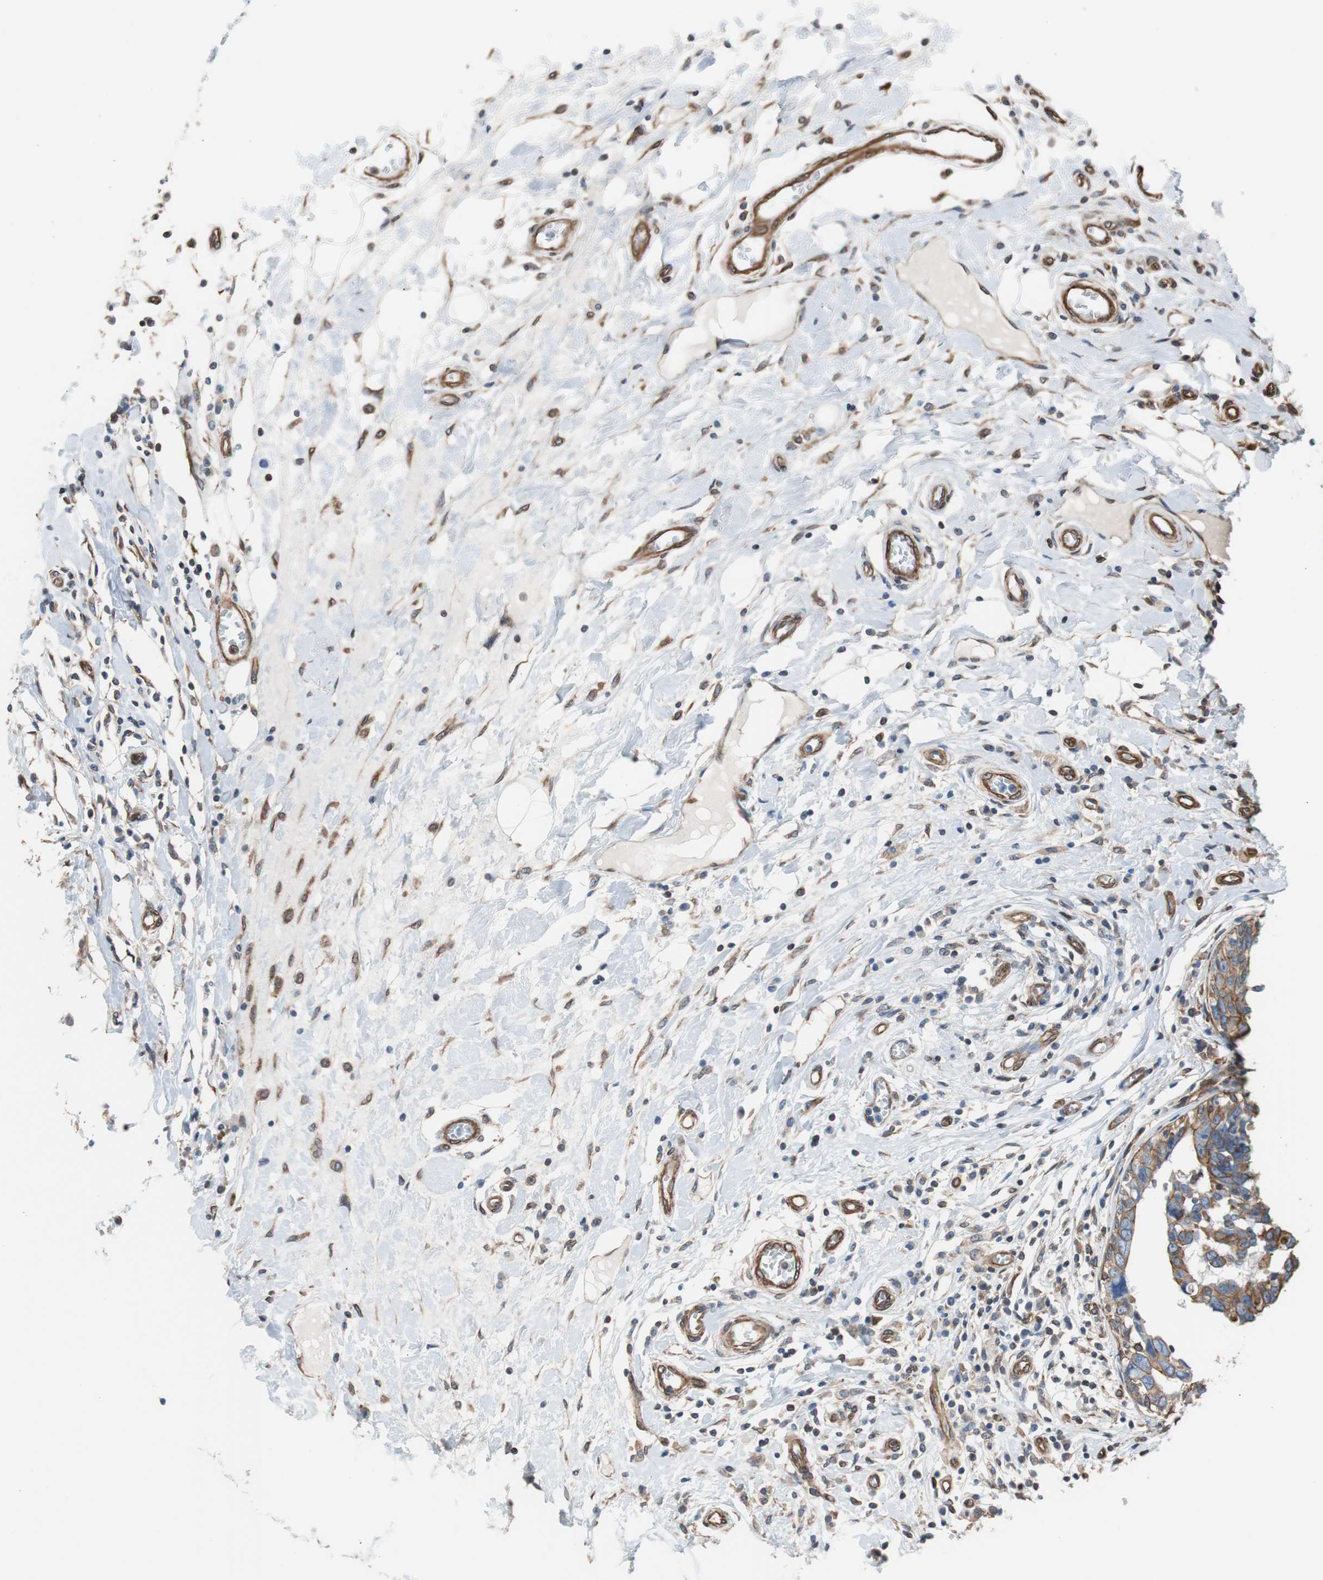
{"staining": {"intensity": "weak", "quantity": "25%-75%", "location": "cytoplasmic/membranous"}, "tissue": "breast cancer", "cell_type": "Tumor cells", "image_type": "cancer", "snomed": [{"axis": "morphology", "description": "Duct carcinoma"}, {"axis": "topography", "description": "Breast"}], "caption": "High-magnification brightfield microscopy of breast infiltrating ductal carcinoma stained with DAB (3,3'-diaminobenzidine) (brown) and counterstained with hematoxylin (blue). tumor cells exhibit weak cytoplasmic/membranous staining is present in about25%-75% of cells.", "gene": "KIF3B", "patient": {"sex": "female", "age": 27}}